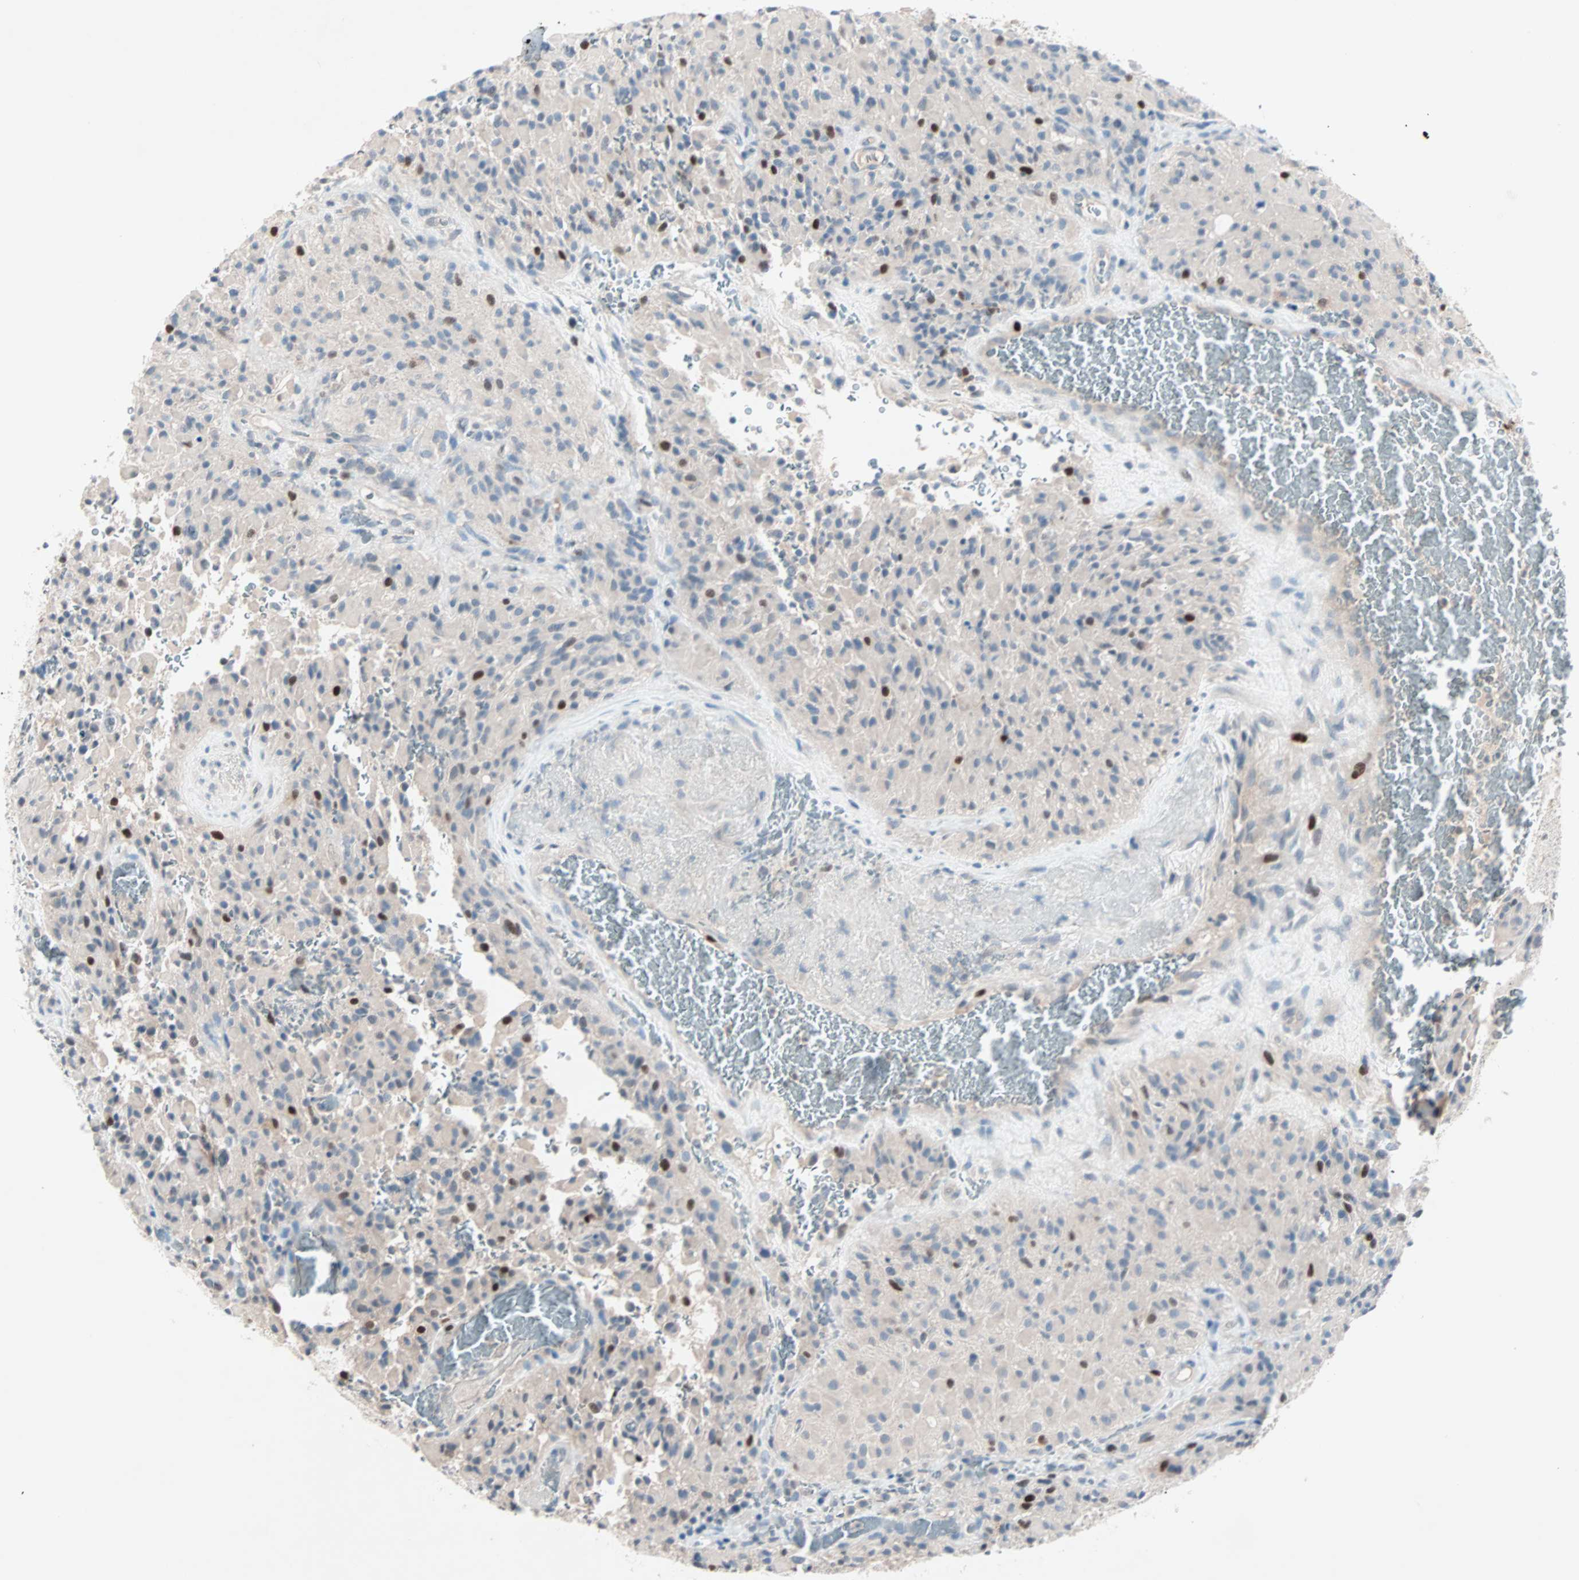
{"staining": {"intensity": "strong", "quantity": "<25%", "location": "nuclear"}, "tissue": "glioma", "cell_type": "Tumor cells", "image_type": "cancer", "snomed": [{"axis": "morphology", "description": "Glioma, malignant, High grade"}, {"axis": "topography", "description": "Brain"}], "caption": "About <25% of tumor cells in human glioma demonstrate strong nuclear protein positivity as visualized by brown immunohistochemical staining.", "gene": "CCNE2", "patient": {"sex": "male", "age": 71}}